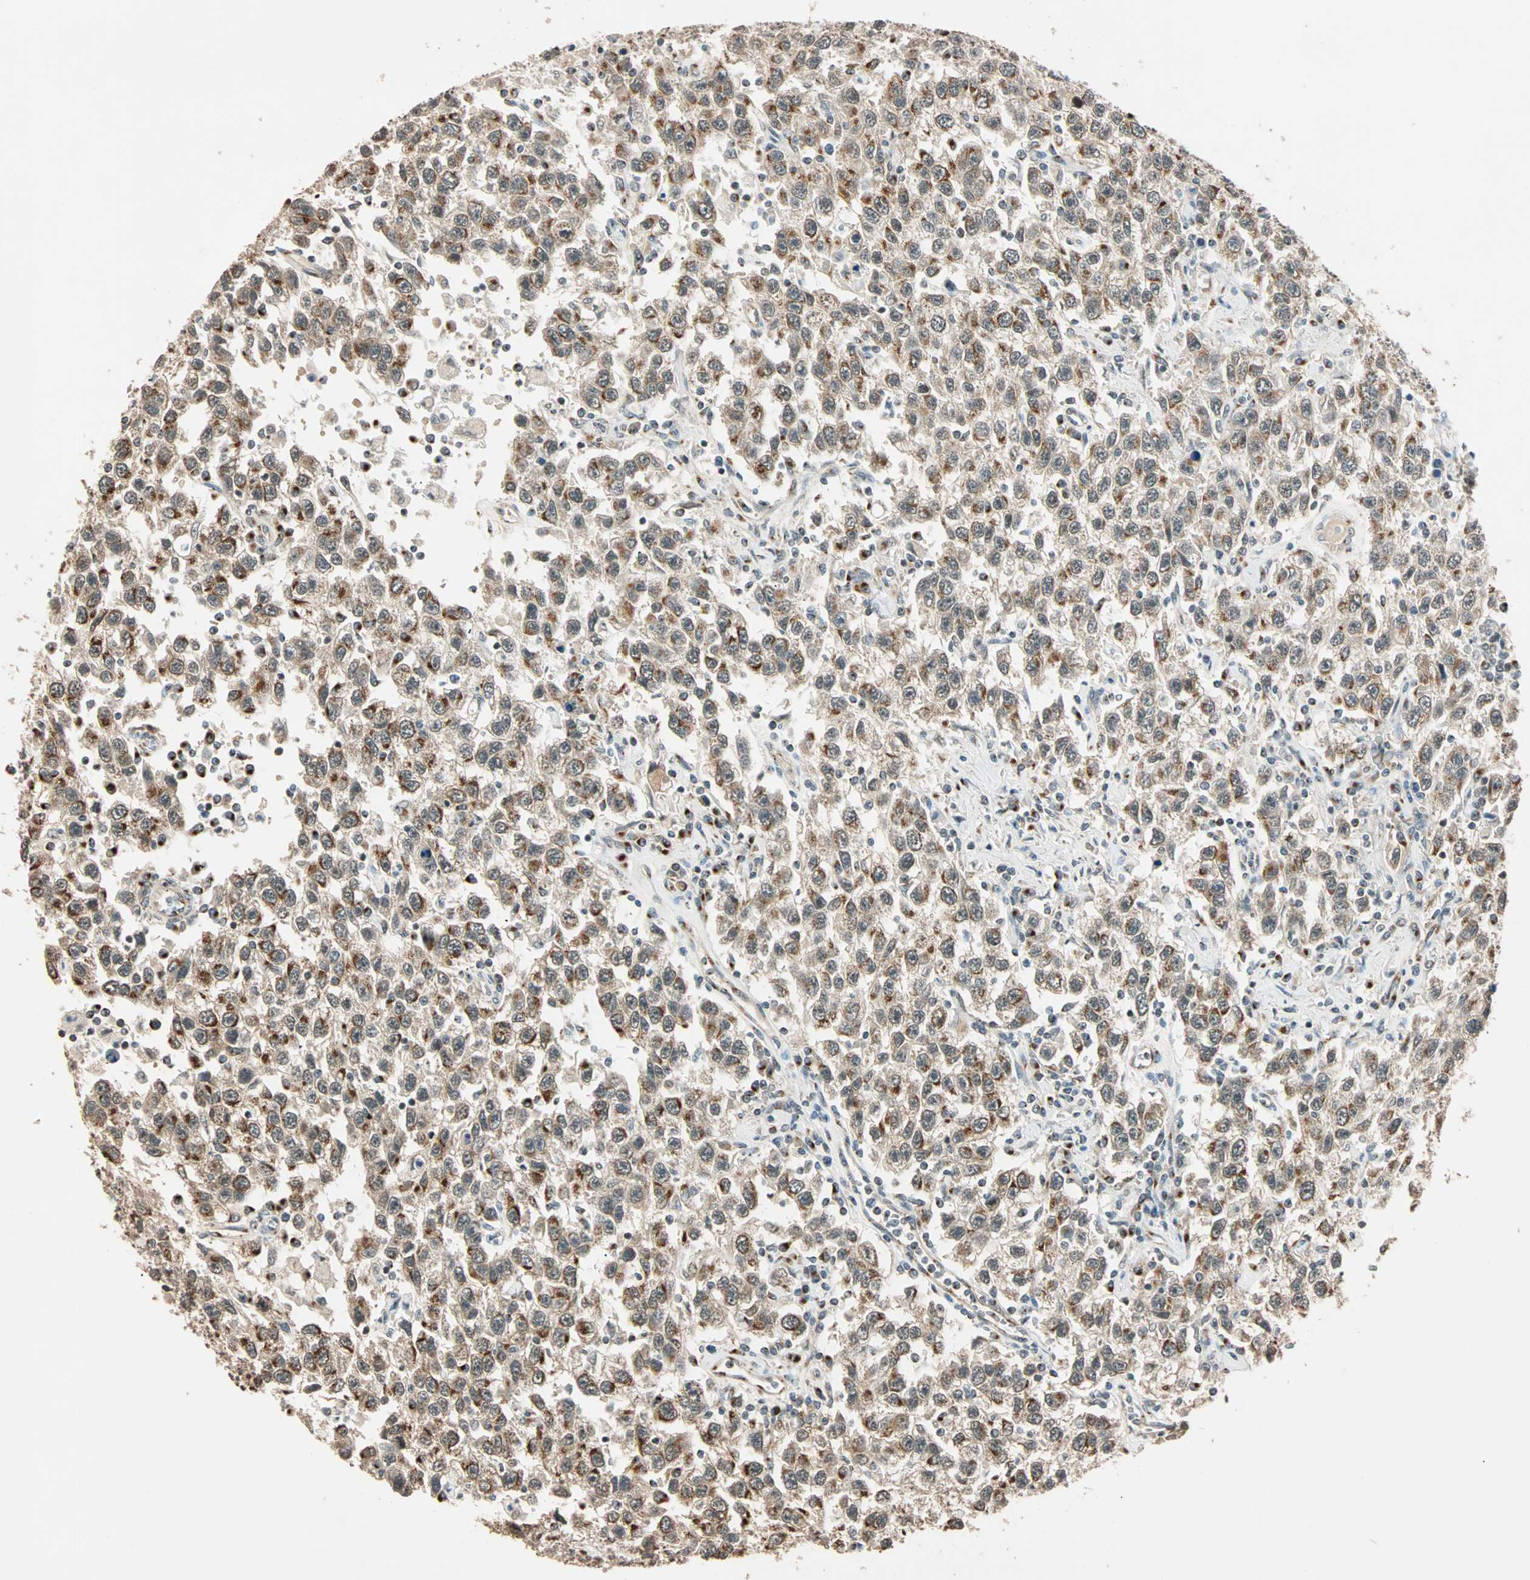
{"staining": {"intensity": "moderate", "quantity": "25%-75%", "location": "cytoplasmic/membranous"}, "tissue": "testis cancer", "cell_type": "Tumor cells", "image_type": "cancer", "snomed": [{"axis": "morphology", "description": "Seminoma, NOS"}, {"axis": "topography", "description": "Testis"}], "caption": "Testis cancer tissue exhibits moderate cytoplasmic/membranous expression in about 25%-75% of tumor cells, visualized by immunohistochemistry. (IHC, brightfield microscopy, high magnification).", "gene": "PRDM2", "patient": {"sex": "male", "age": 41}}